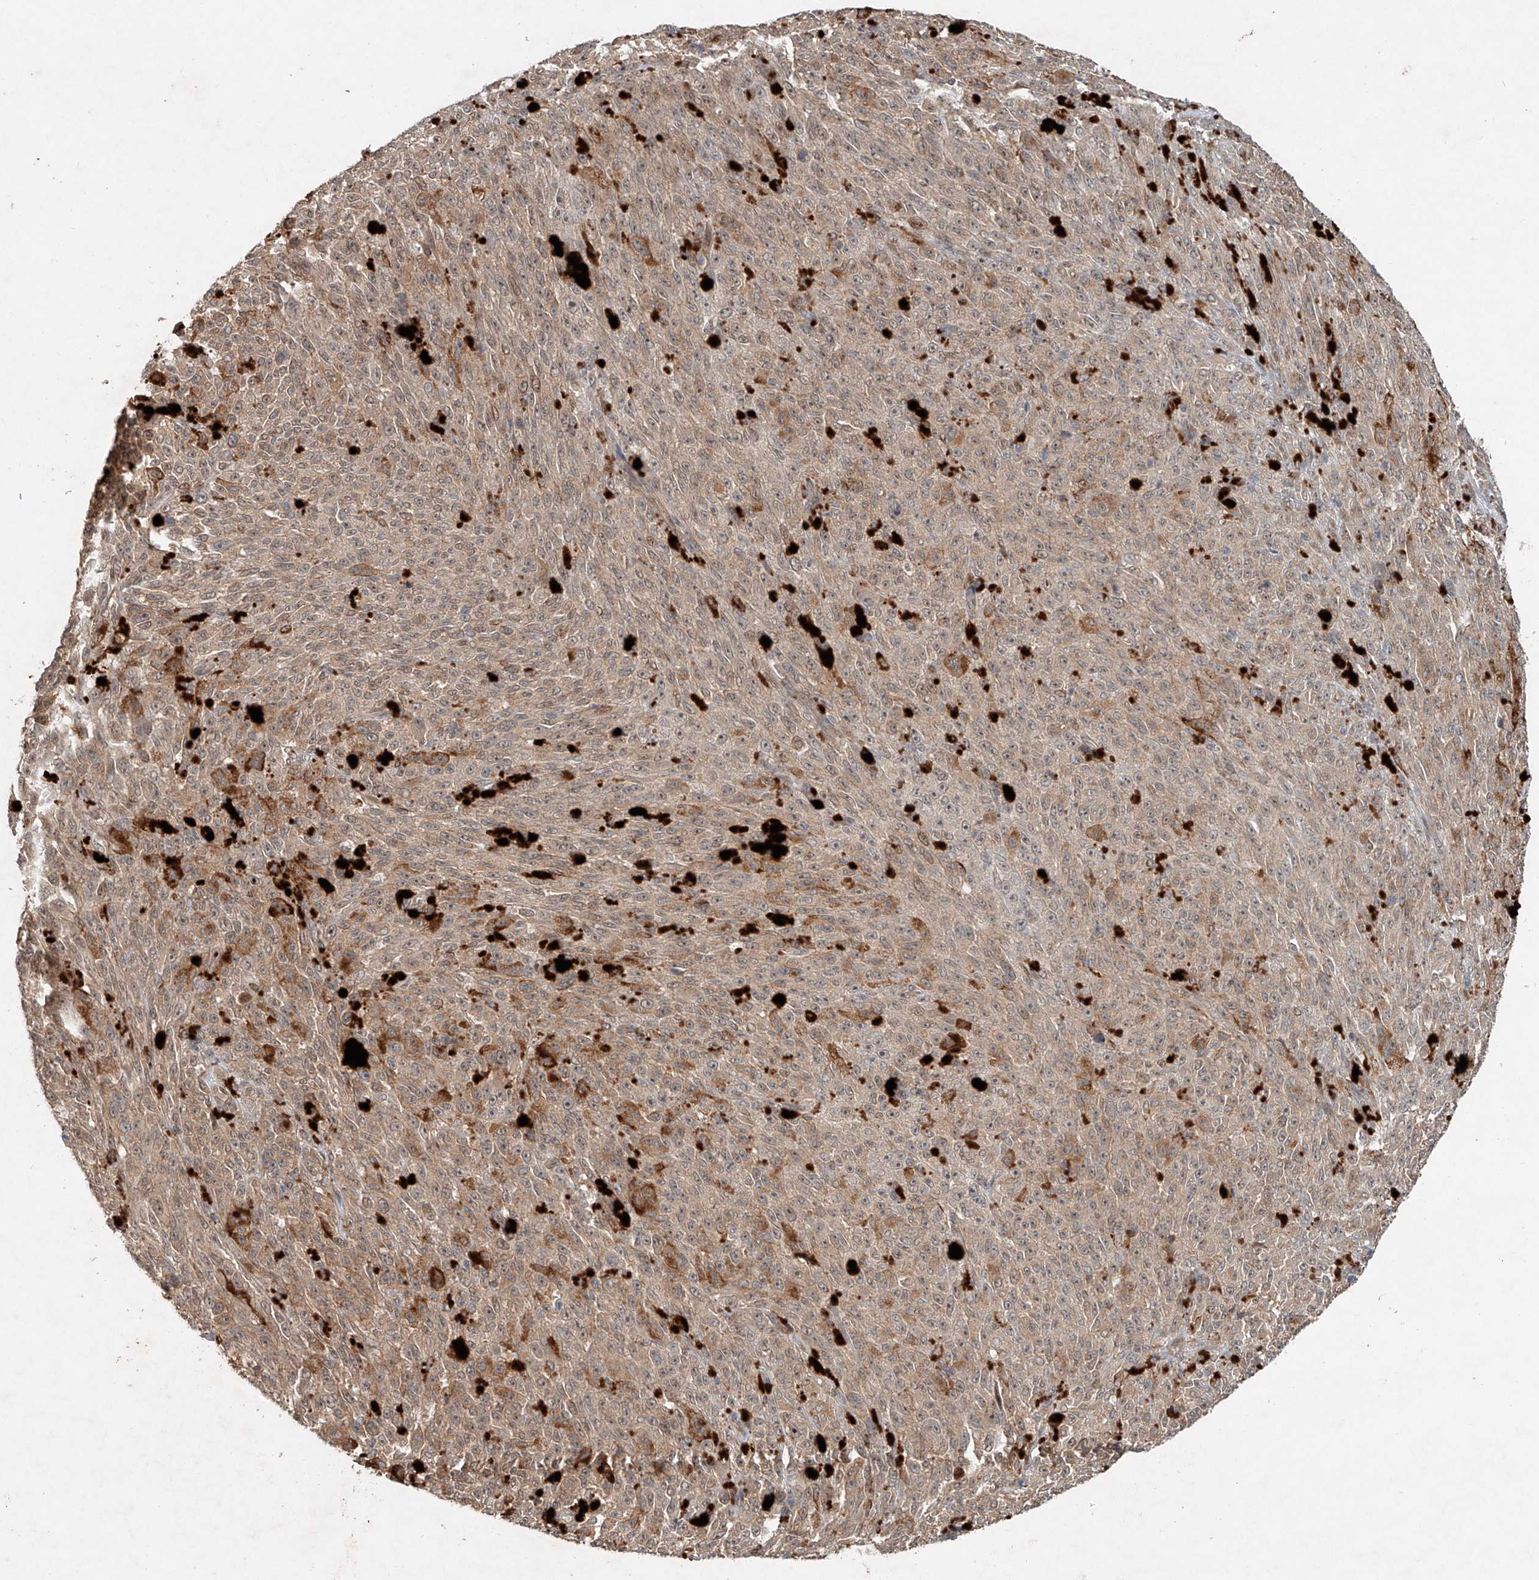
{"staining": {"intensity": "weak", "quantity": ">75%", "location": "cytoplasmic/membranous"}, "tissue": "melanoma", "cell_type": "Tumor cells", "image_type": "cancer", "snomed": [{"axis": "morphology", "description": "Malignant melanoma, NOS"}, {"axis": "topography", "description": "Skin"}], "caption": "This is an image of immunohistochemistry staining of melanoma, which shows weak positivity in the cytoplasmic/membranous of tumor cells.", "gene": "IER5", "patient": {"sex": "female", "age": 82}}